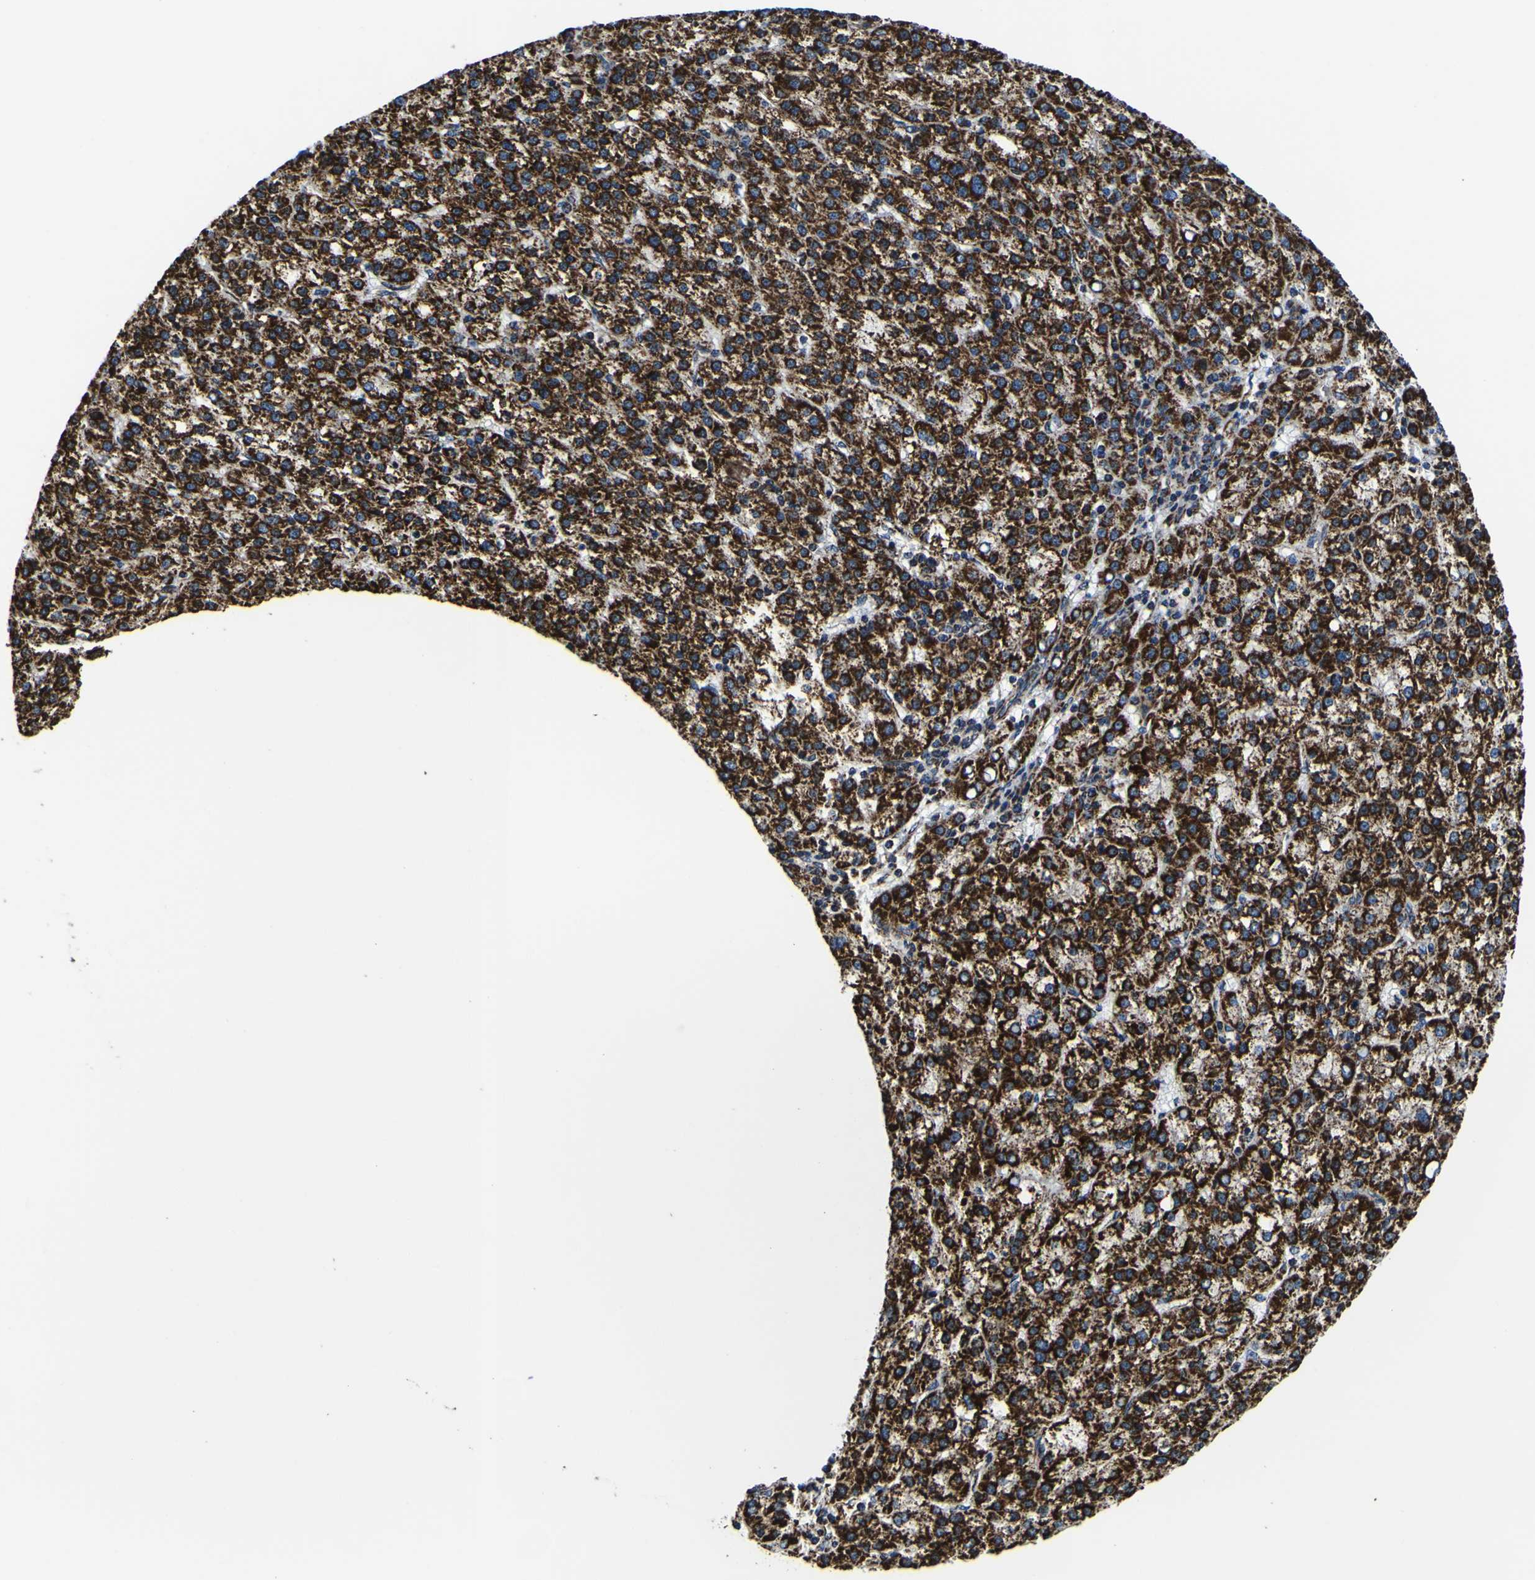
{"staining": {"intensity": "strong", "quantity": ">75%", "location": "cytoplasmic/membranous"}, "tissue": "liver cancer", "cell_type": "Tumor cells", "image_type": "cancer", "snomed": [{"axis": "morphology", "description": "Carcinoma, Hepatocellular, NOS"}, {"axis": "topography", "description": "Liver"}], "caption": "Strong cytoplasmic/membranous protein staining is identified in about >75% of tumor cells in liver cancer (hepatocellular carcinoma). The staining was performed using DAB, with brown indicating positive protein expression. Nuclei are stained blue with hematoxylin.", "gene": "PTRH2", "patient": {"sex": "female", "age": 58}}